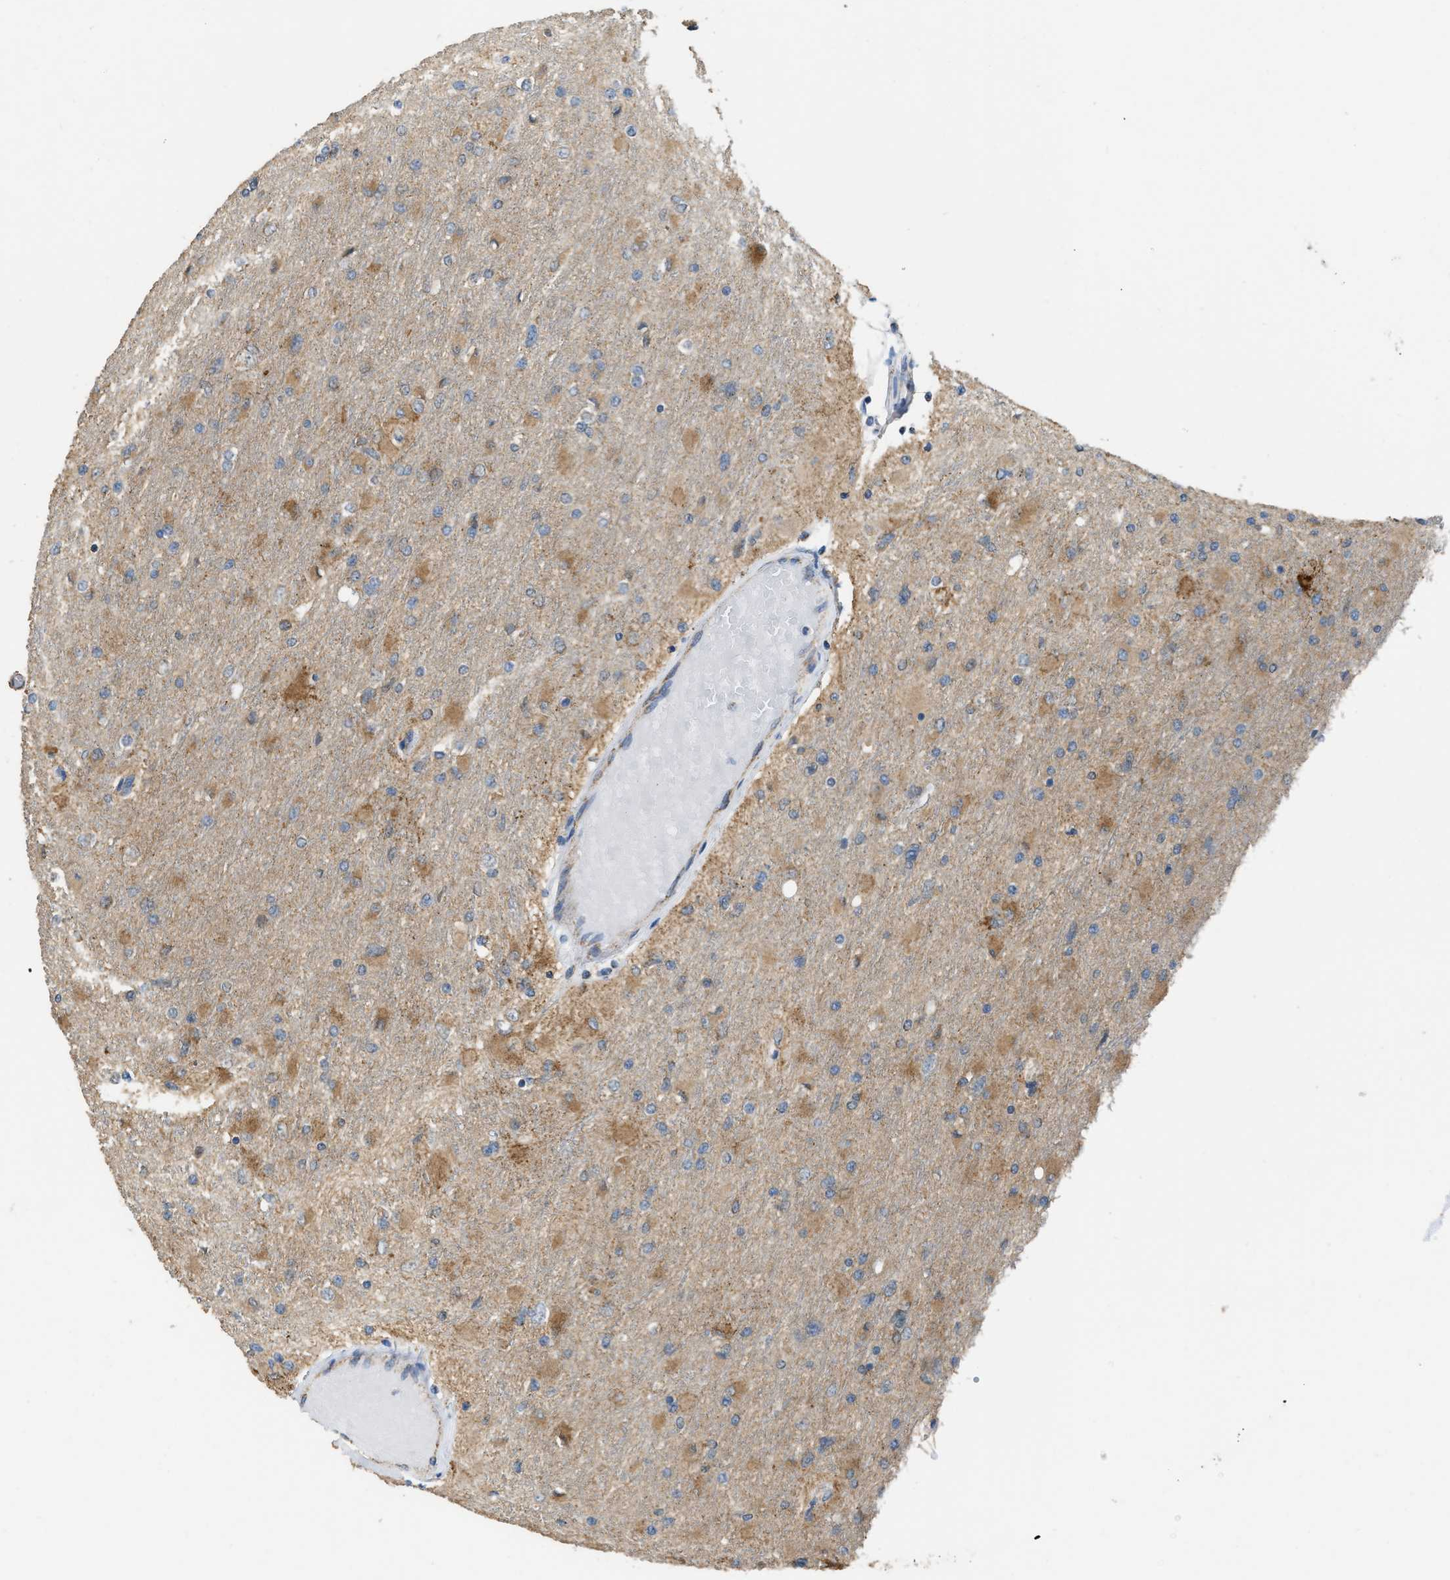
{"staining": {"intensity": "weak", "quantity": "25%-75%", "location": "cytoplasmic/membranous"}, "tissue": "glioma", "cell_type": "Tumor cells", "image_type": "cancer", "snomed": [{"axis": "morphology", "description": "Glioma, malignant, High grade"}, {"axis": "topography", "description": "Cerebral cortex"}], "caption": "Protein expression by immunohistochemistry (IHC) reveals weak cytoplasmic/membranous staining in about 25%-75% of tumor cells in glioma. (Brightfield microscopy of DAB IHC at high magnification).", "gene": "ETFB", "patient": {"sex": "female", "age": 36}}